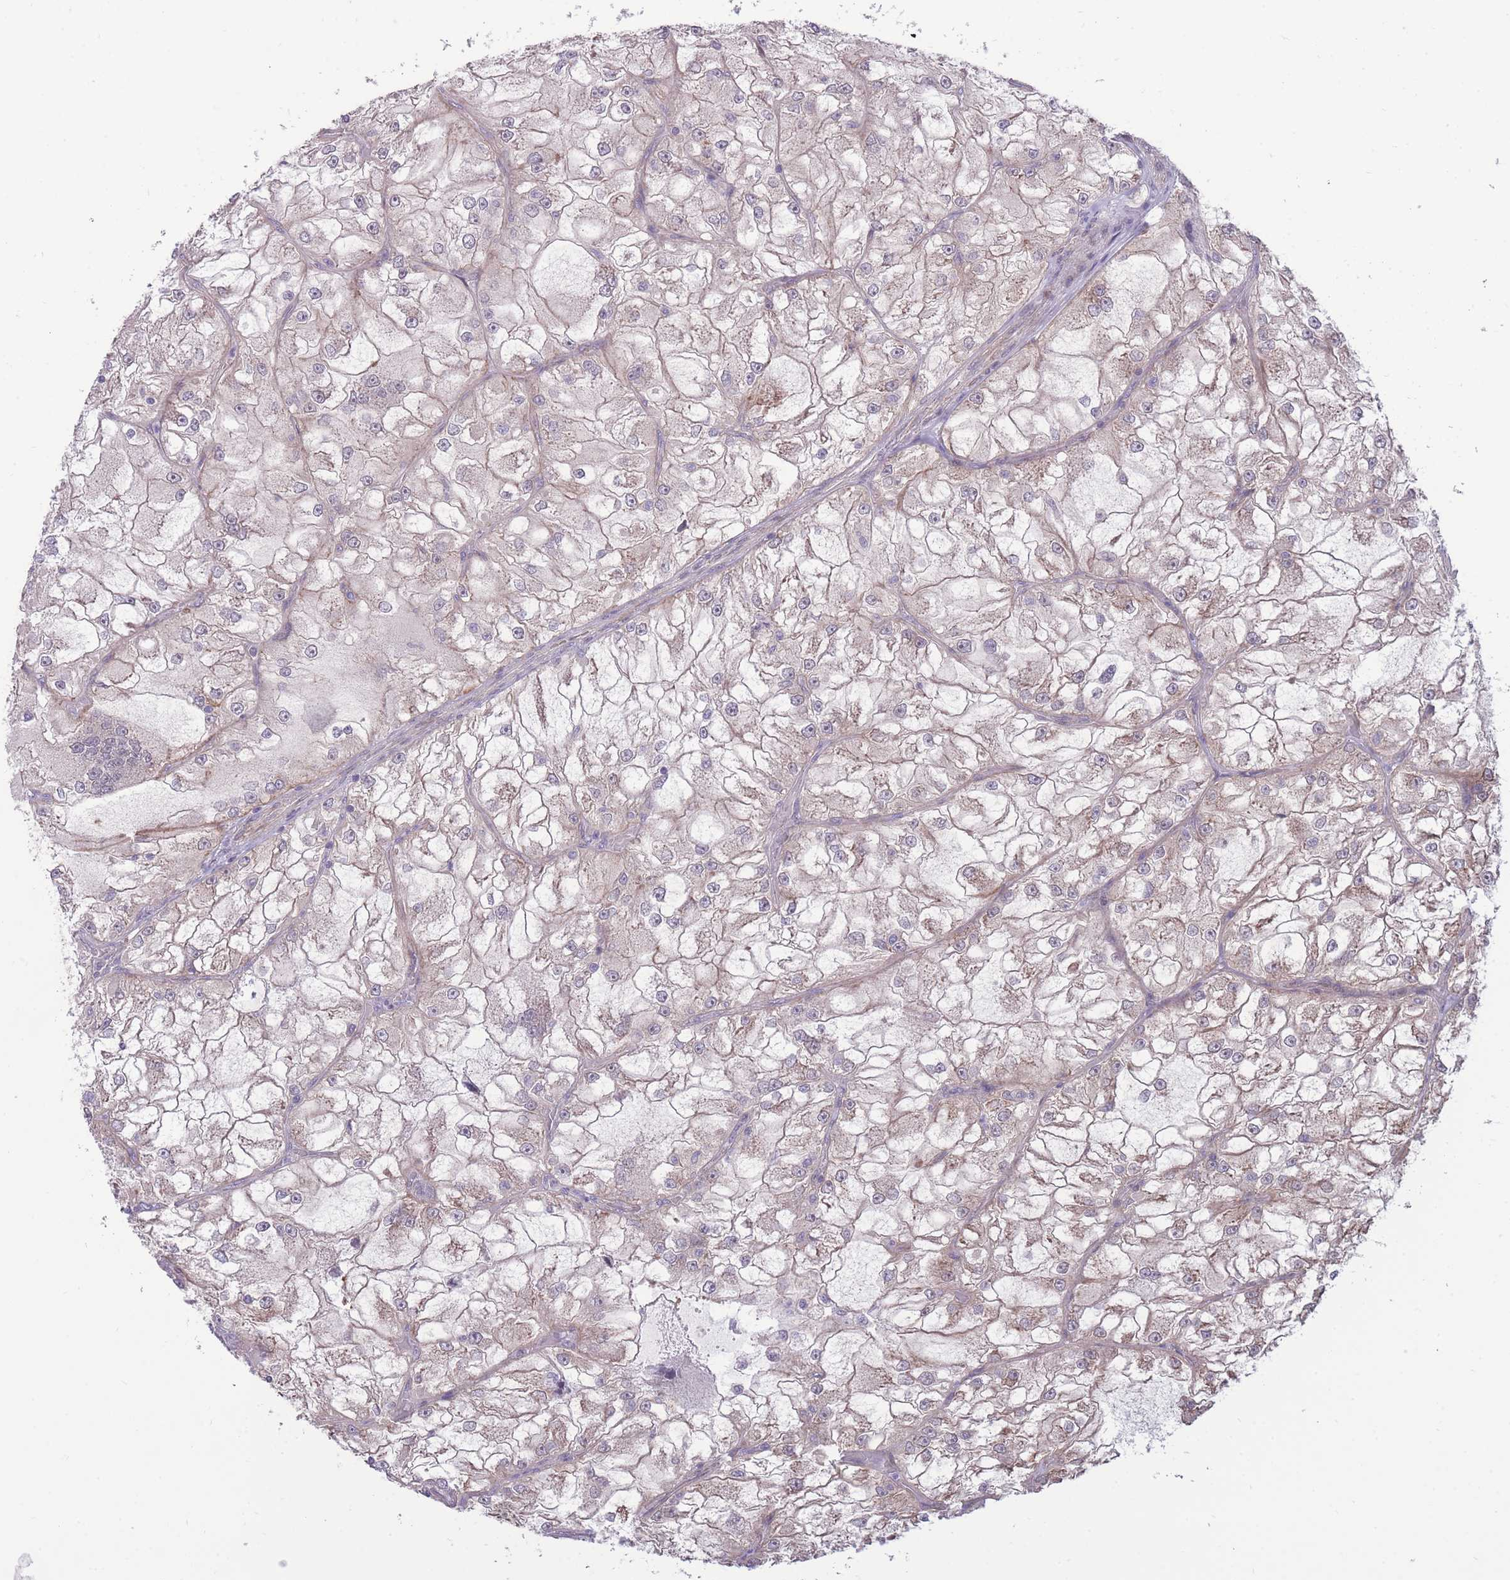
{"staining": {"intensity": "moderate", "quantity": "25%-75%", "location": "cytoplasmic/membranous"}, "tissue": "renal cancer", "cell_type": "Tumor cells", "image_type": "cancer", "snomed": [{"axis": "morphology", "description": "Adenocarcinoma, NOS"}, {"axis": "topography", "description": "Kidney"}], "caption": "Protein expression analysis of adenocarcinoma (renal) exhibits moderate cytoplasmic/membranous expression in approximately 25%-75% of tumor cells. The staining was performed using DAB, with brown indicating positive protein expression. Nuclei are stained blue with hematoxylin.", "gene": "RIC8A", "patient": {"sex": "female", "age": 72}}